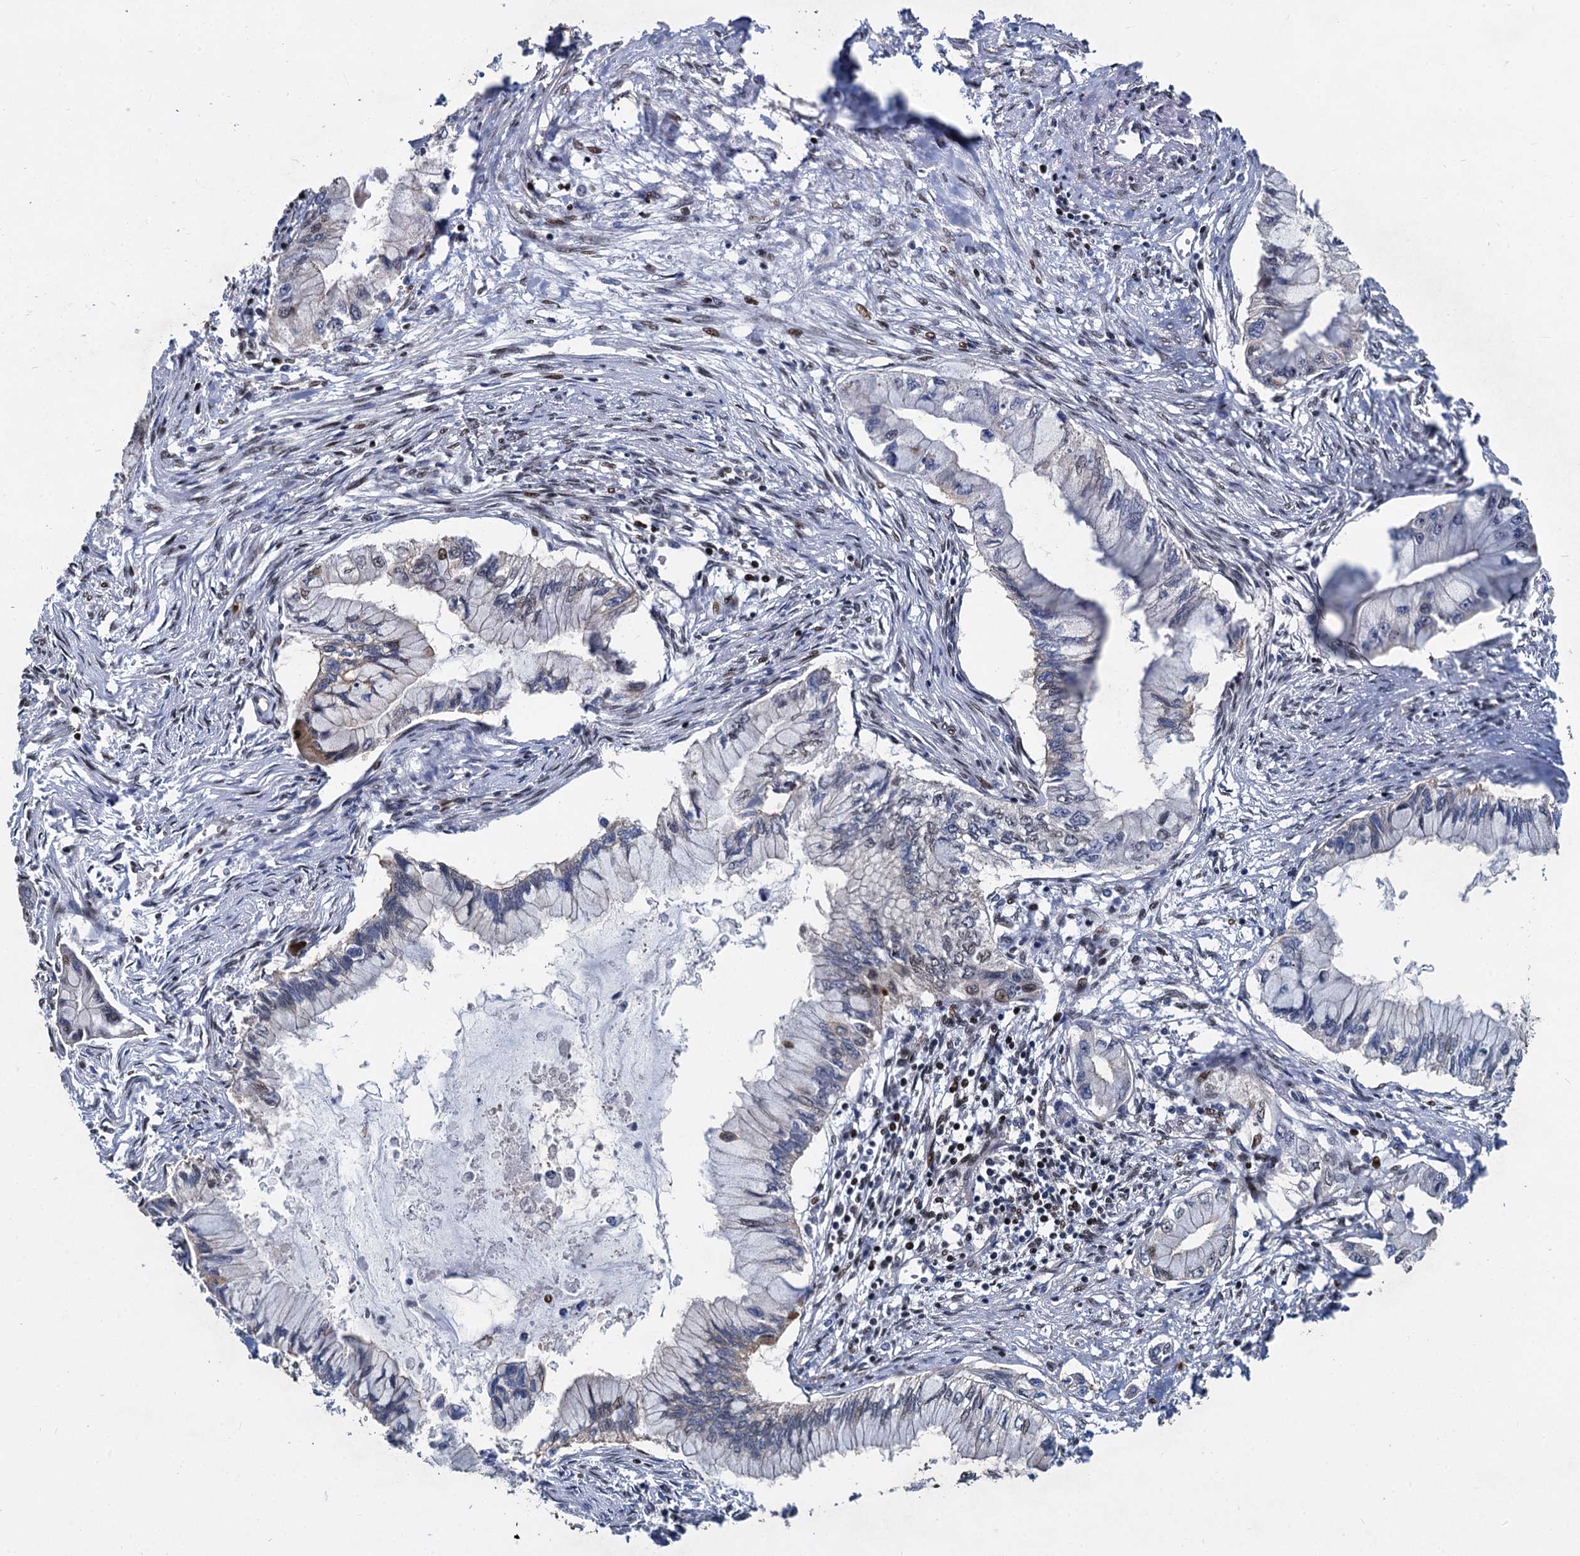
{"staining": {"intensity": "weak", "quantity": "<25%", "location": "nuclear"}, "tissue": "pancreatic cancer", "cell_type": "Tumor cells", "image_type": "cancer", "snomed": [{"axis": "morphology", "description": "Adenocarcinoma, NOS"}, {"axis": "topography", "description": "Pancreas"}], "caption": "High power microscopy image of an immunohistochemistry (IHC) photomicrograph of pancreatic cancer, revealing no significant expression in tumor cells.", "gene": "ANKRD49", "patient": {"sex": "male", "age": 48}}